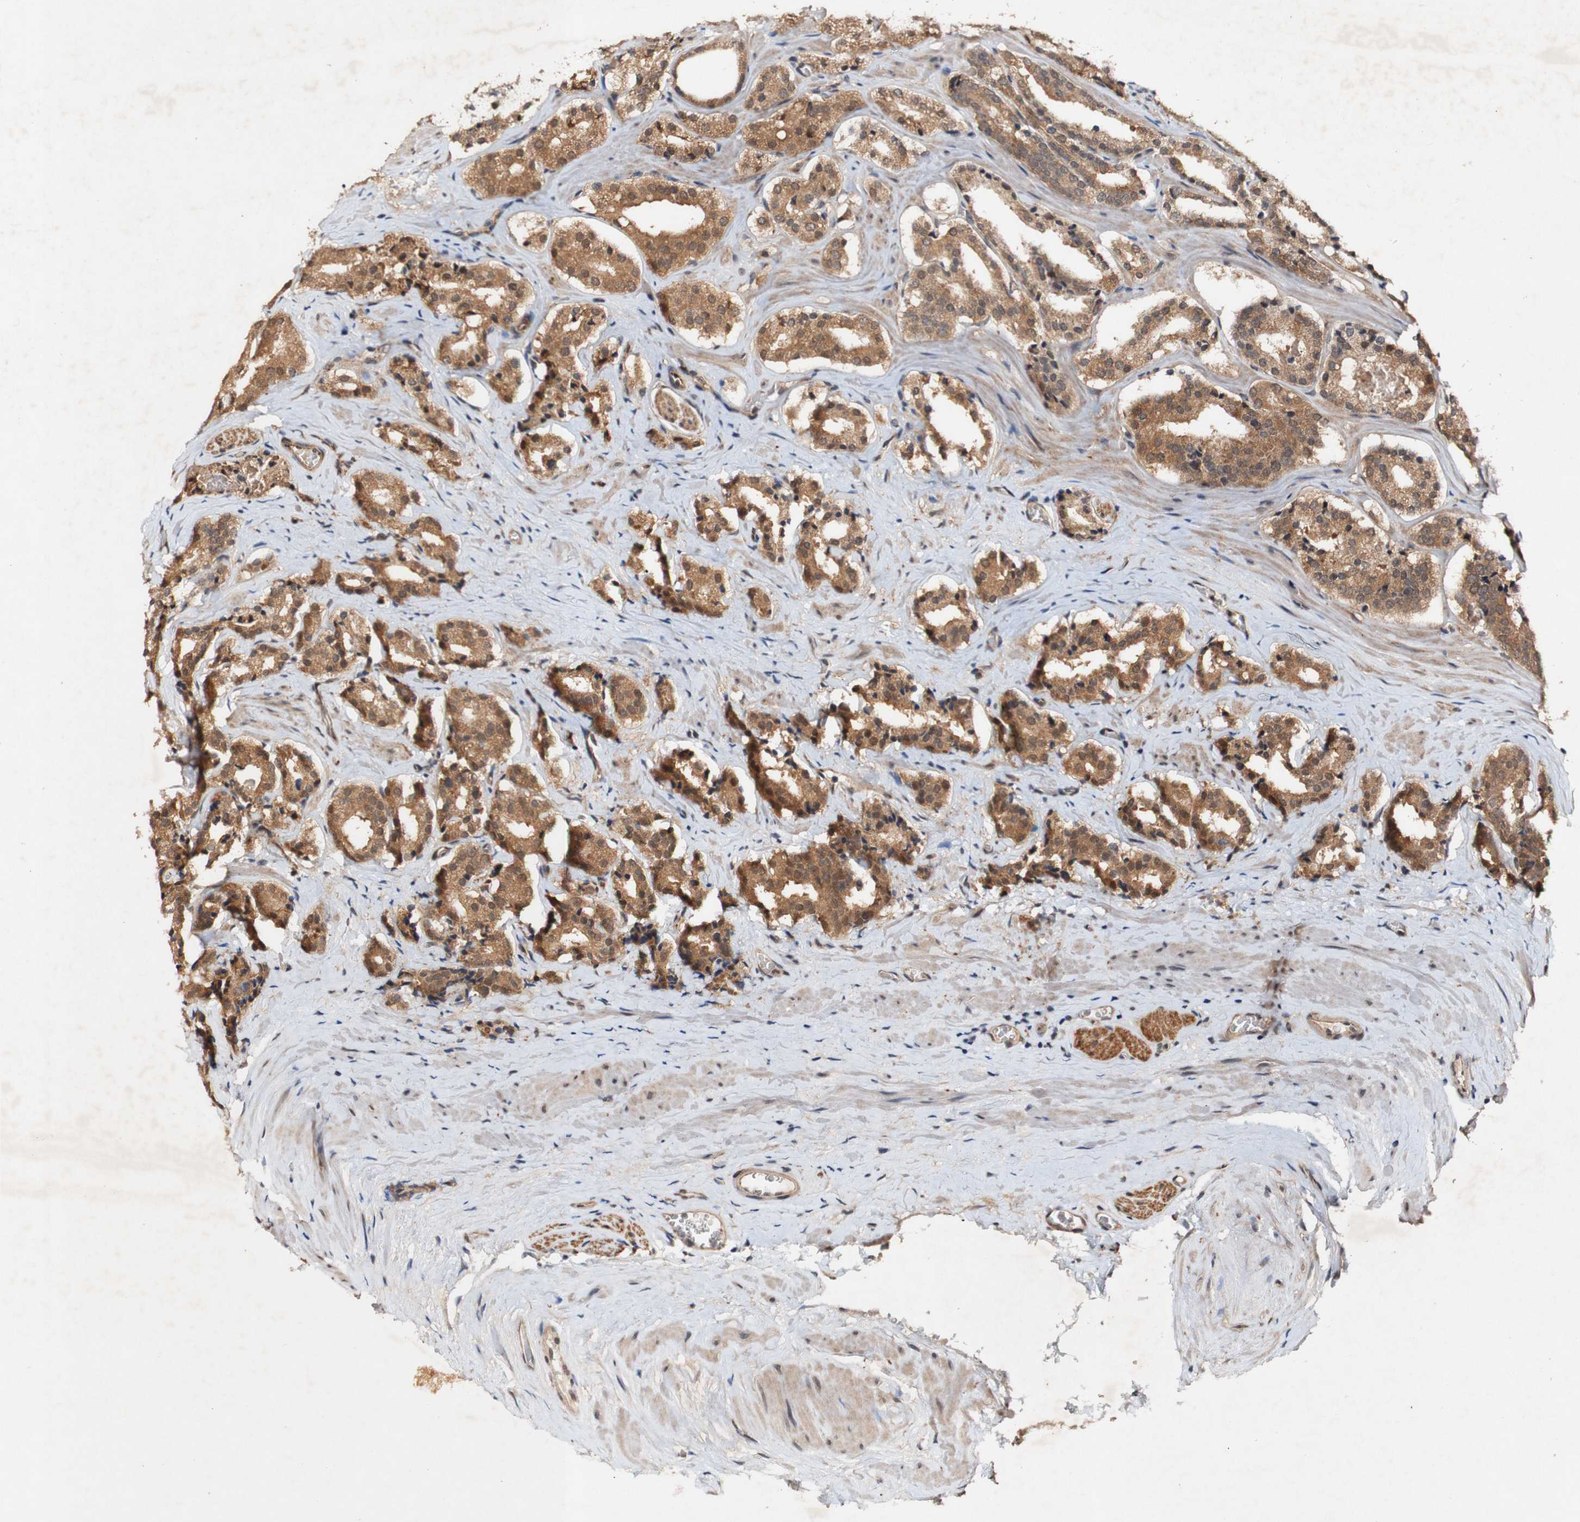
{"staining": {"intensity": "moderate", "quantity": ">75%", "location": "cytoplasmic/membranous,nuclear"}, "tissue": "prostate cancer", "cell_type": "Tumor cells", "image_type": "cancer", "snomed": [{"axis": "morphology", "description": "Adenocarcinoma, High grade"}, {"axis": "topography", "description": "Prostate"}], "caption": "The image shows immunohistochemical staining of prostate cancer. There is moderate cytoplasmic/membranous and nuclear expression is identified in about >75% of tumor cells. (IHC, brightfield microscopy, high magnification).", "gene": "PIN1", "patient": {"sex": "male", "age": 60}}